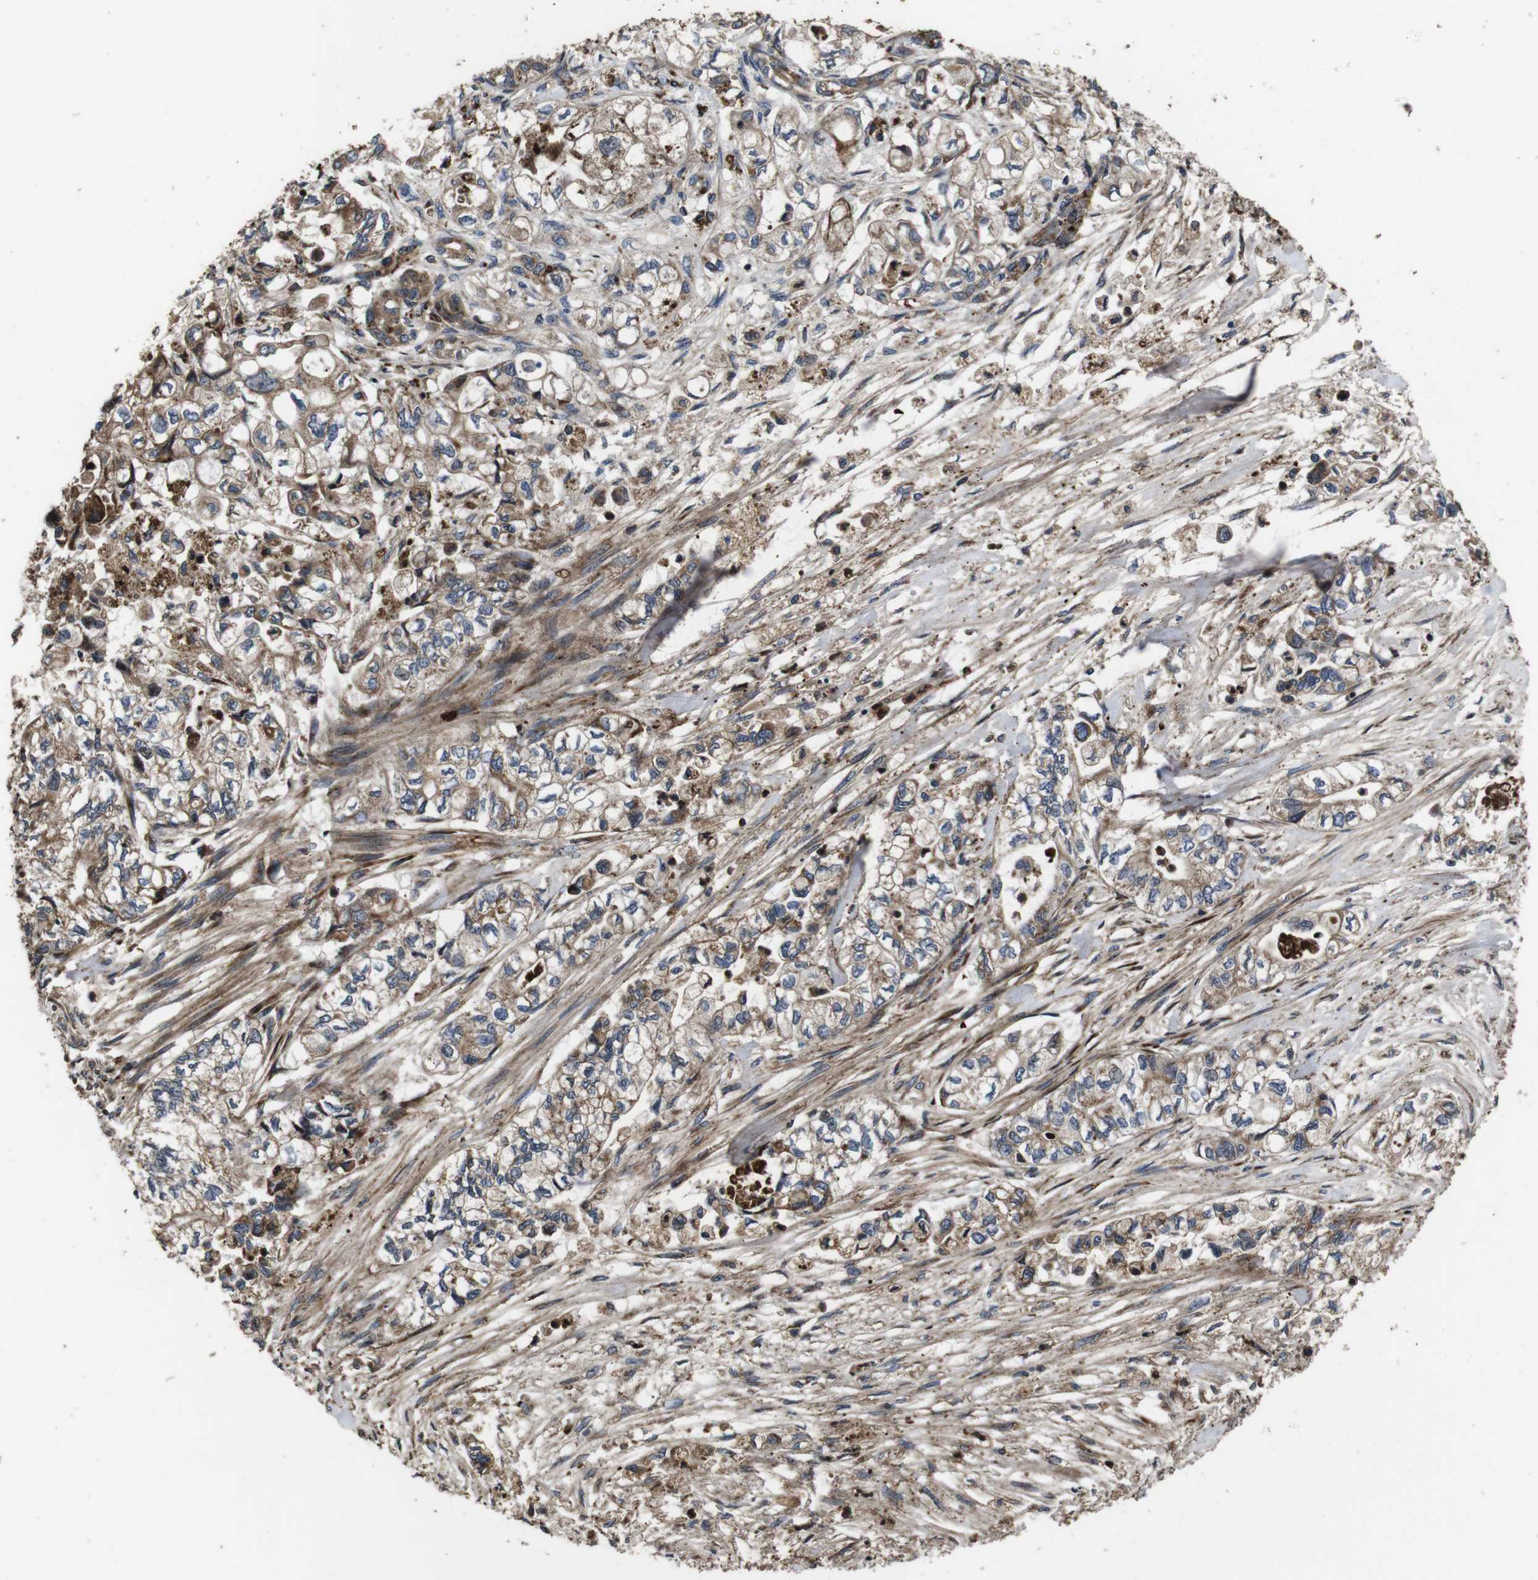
{"staining": {"intensity": "moderate", "quantity": ">75%", "location": "cytoplasmic/membranous"}, "tissue": "pancreatic cancer", "cell_type": "Tumor cells", "image_type": "cancer", "snomed": [{"axis": "morphology", "description": "Adenocarcinoma, NOS"}, {"axis": "topography", "description": "Pancreas"}], "caption": "Immunohistochemical staining of pancreatic adenocarcinoma exhibits medium levels of moderate cytoplasmic/membranous expression in approximately >75% of tumor cells. (Brightfield microscopy of DAB IHC at high magnification).", "gene": "SMYD3", "patient": {"sex": "male", "age": 79}}